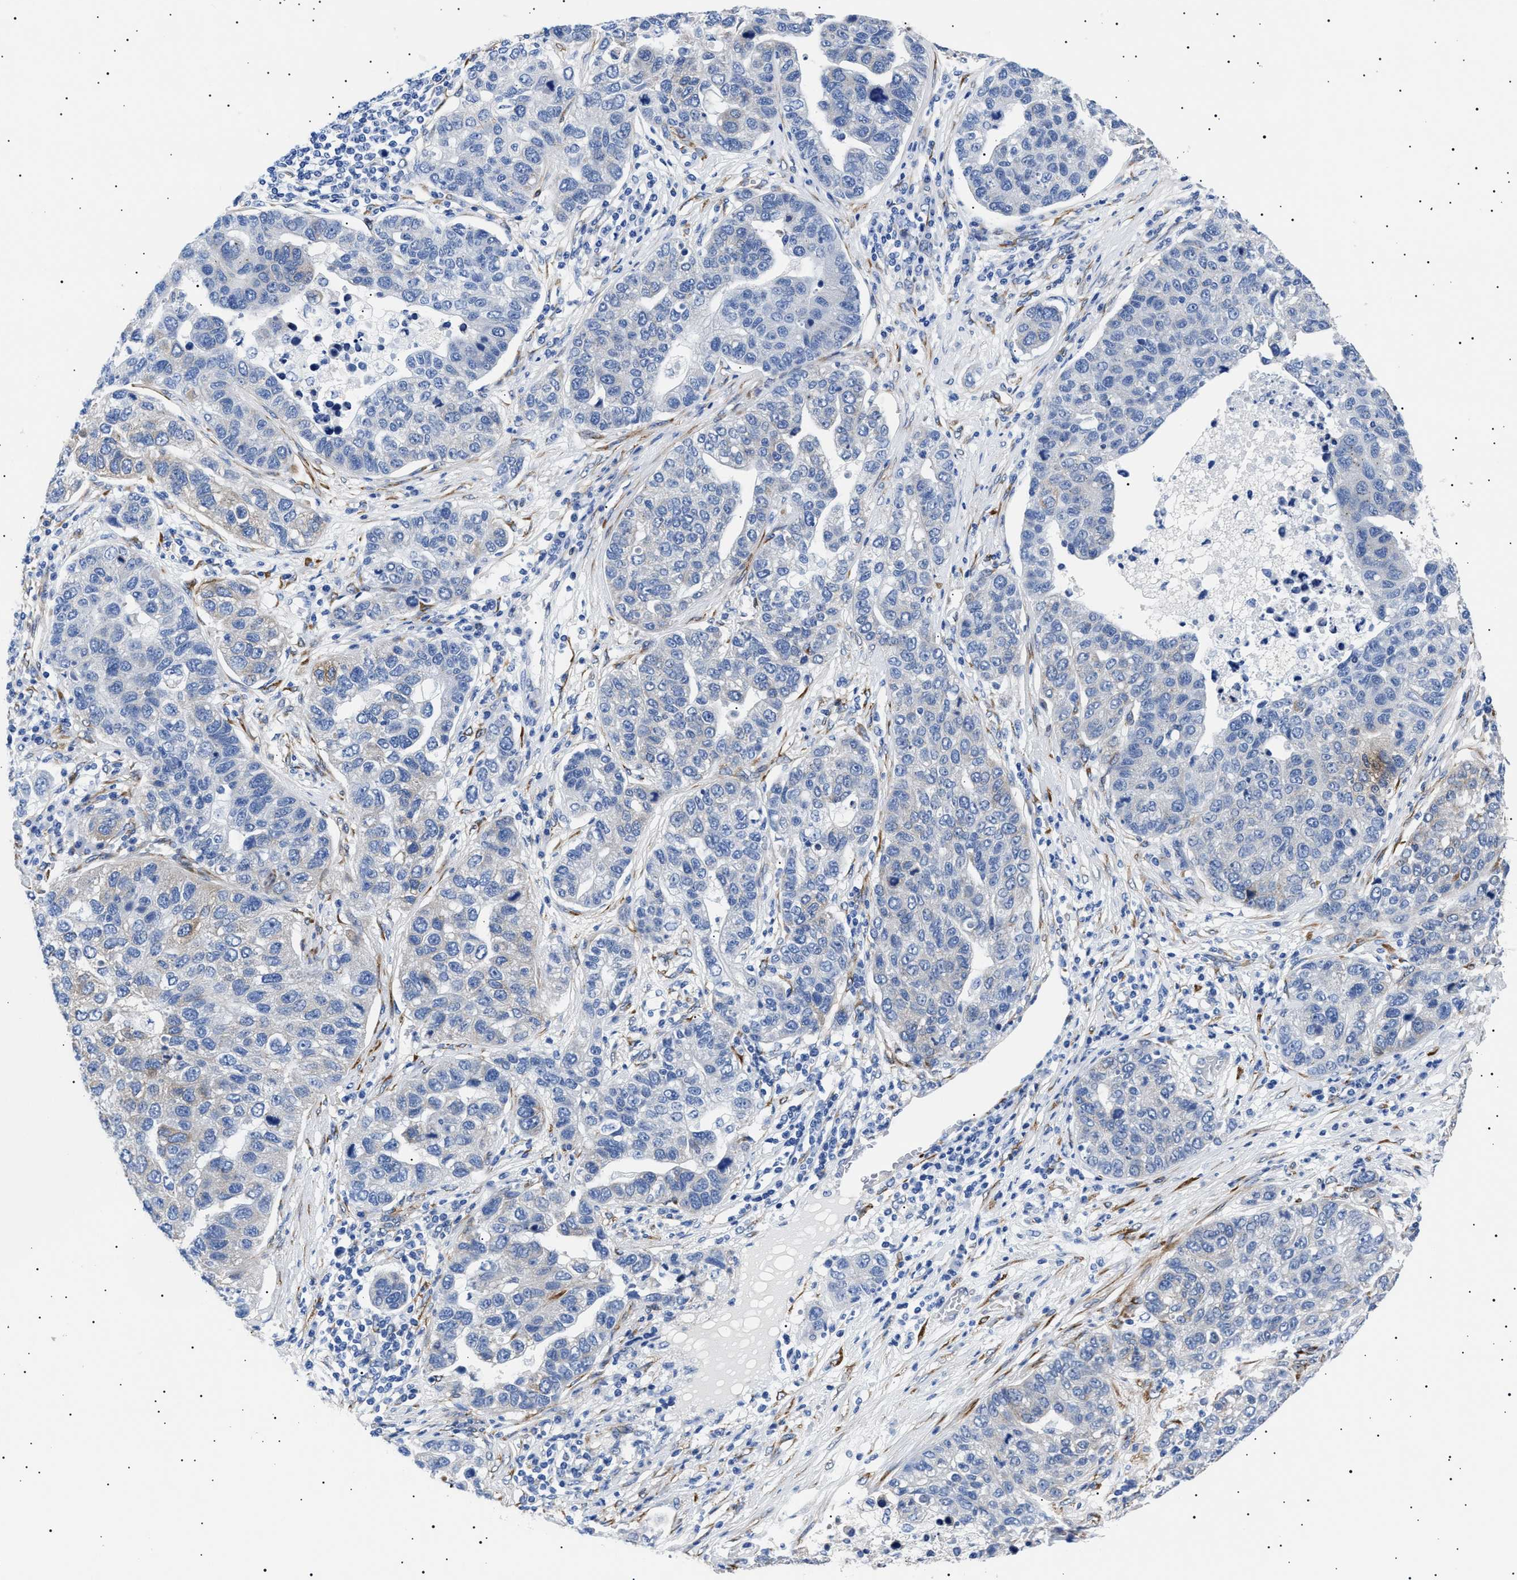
{"staining": {"intensity": "negative", "quantity": "none", "location": "none"}, "tissue": "pancreatic cancer", "cell_type": "Tumor cells", "image_type": "cancer", "snomed": [{"axis": "morphology", "description": "Adenocarcinoma, NOS"}, {"axis": "topography", "description": "Pancreas"}], "caption": "IHC of human pancreatic adenocarcinoma demonstrates no positivity in tumor cells.", "gene": "HEMGN", "patient": {"sex": "female", "age": 61}}